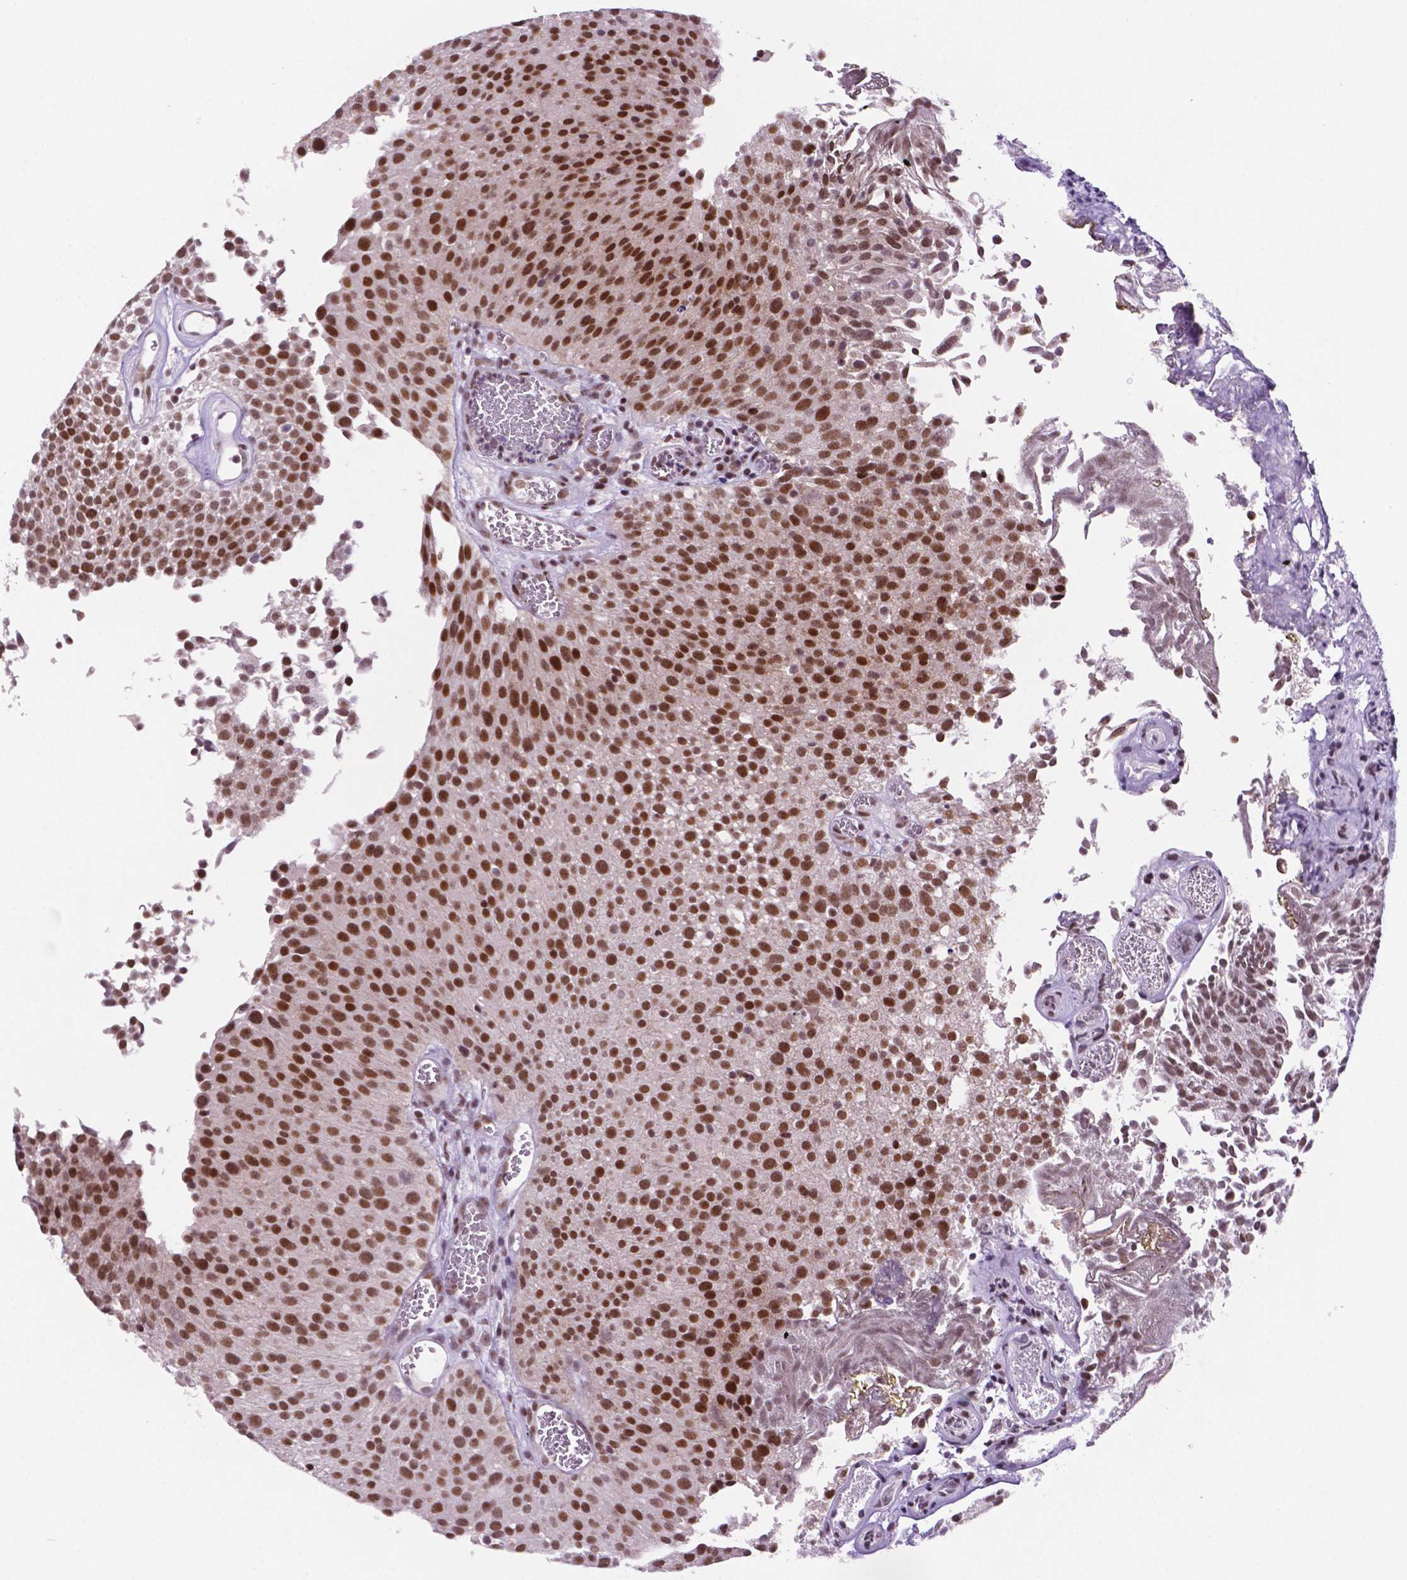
{"staining": {"intensity": "strong", "quantity": ">75%", "location": "nuclear"}, "tissue": "urothelial cancer", "cell_type": "Tumor cells", "image_type": "cancer", "snomed": [{"axis": "morphology", "description": "Urothelial carcinoma, Low grade"}, {"axis": "topography", "description": "Urinary bladder"}], "caption": "Strong nuclear protein staining is present in approximately >75% of tumor cells in urothelial carcinoma (low-grade).", "gene": "NCOR1", "patient": {"sex": "female", "age": 79}}